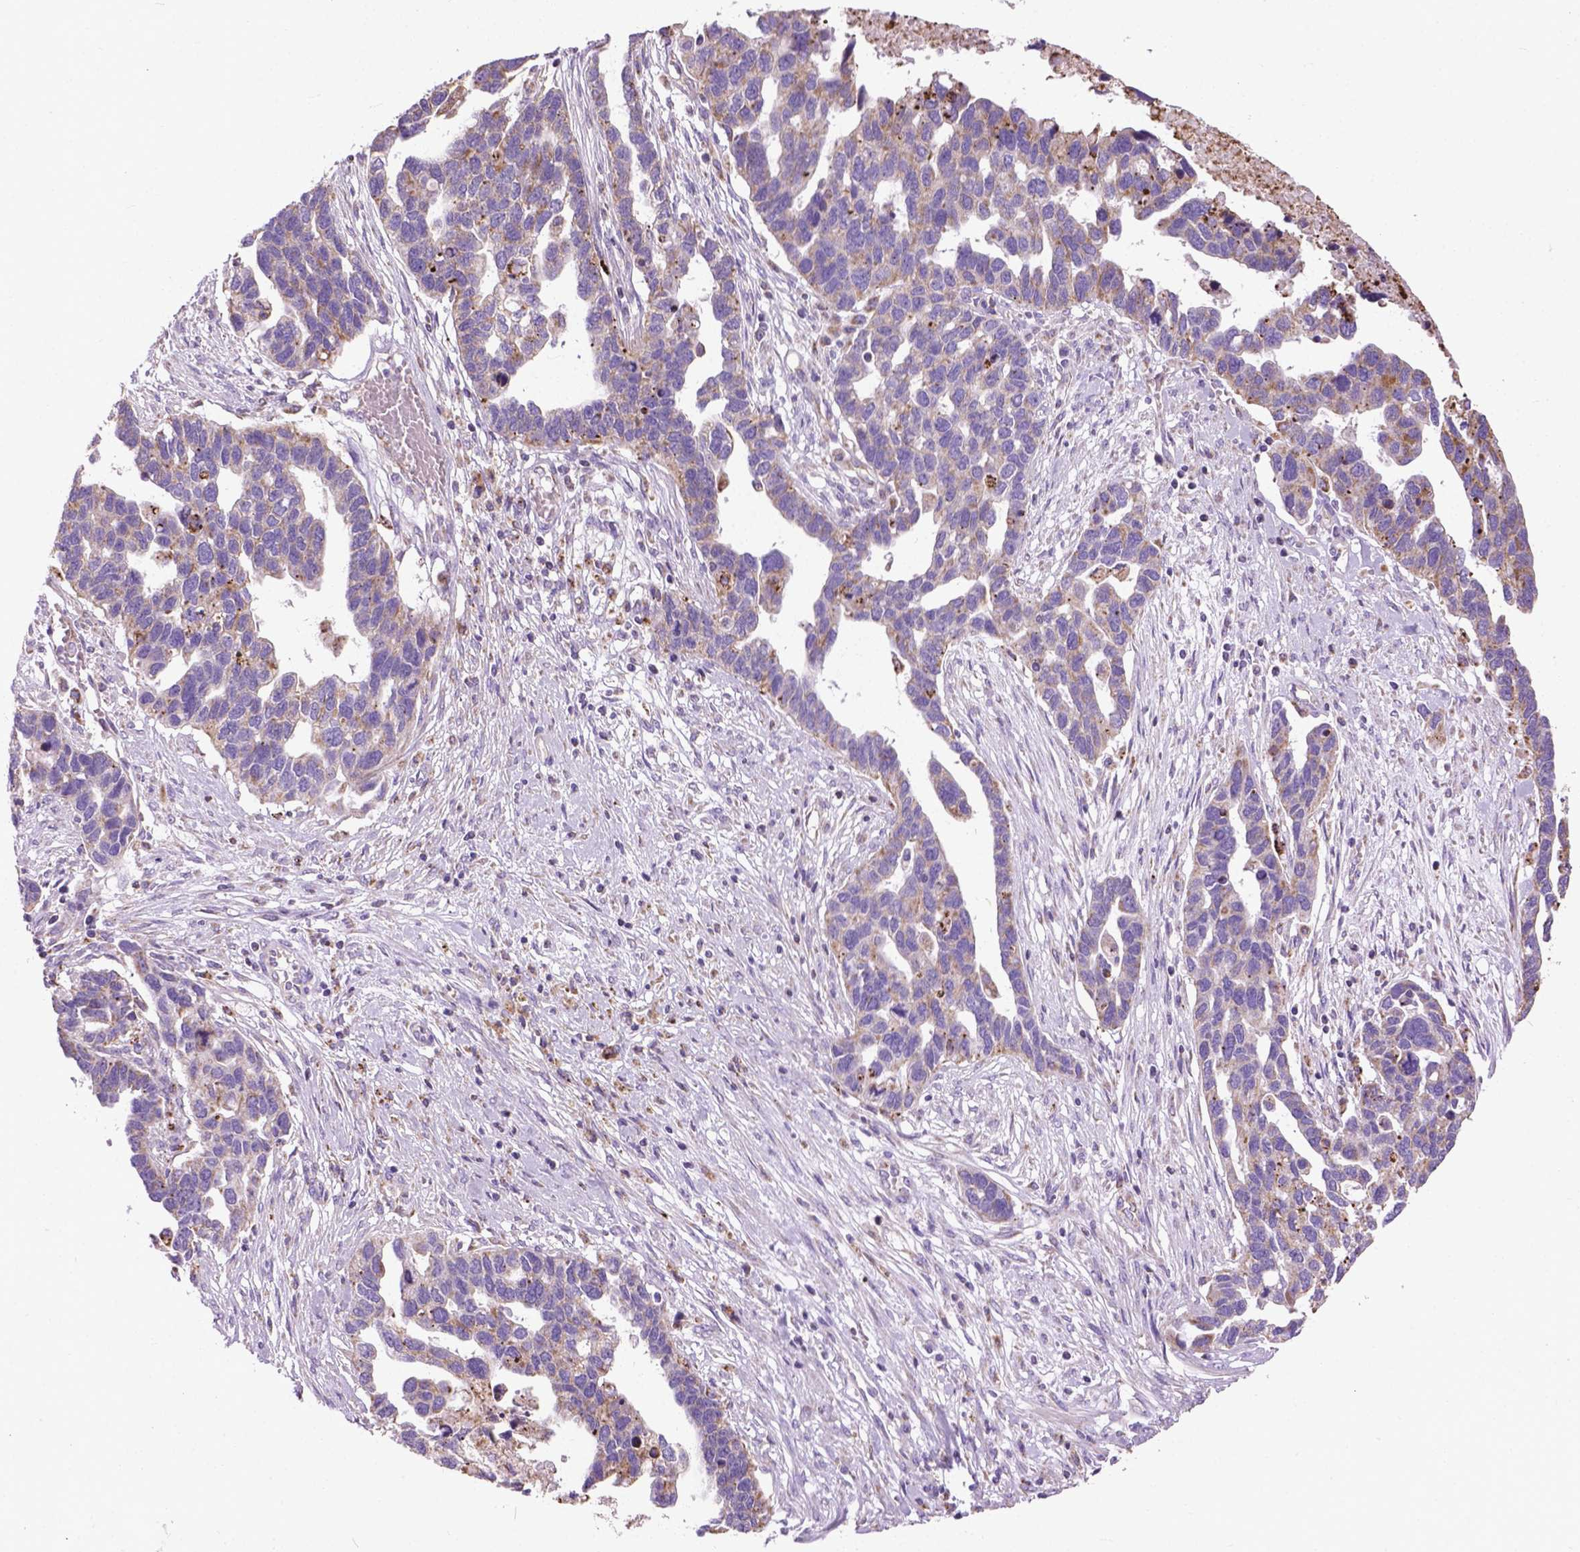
{"staining": {"intensity": "weak", "quantity": "25%-75%", "location": "cytoplasmic/membranous"}, "tissue": "ovarian cancer", "cell_type": "Tumor cells", "image_type": "cancer", "snomed": [{"axis": "morphology", "description": "Cystadenocarcinoma, serous, NOS"}, {"axis": "topography", "description": "Ovary"}], "caption": "Ovarian cancer (serous cystadenocarcinoma) stained for a protein exhibits weak cytoplasmic/membranous positivity in tumor cells. The staining was performed using DAB (3,3'-diaminobenzidine) to visualize the protein expression in brown, while the nuclei were stained in blue with hematoxylin (Magnification: 20x).", "gene": "VDAC1", "patient": {"sex": "female", "age": 54}}